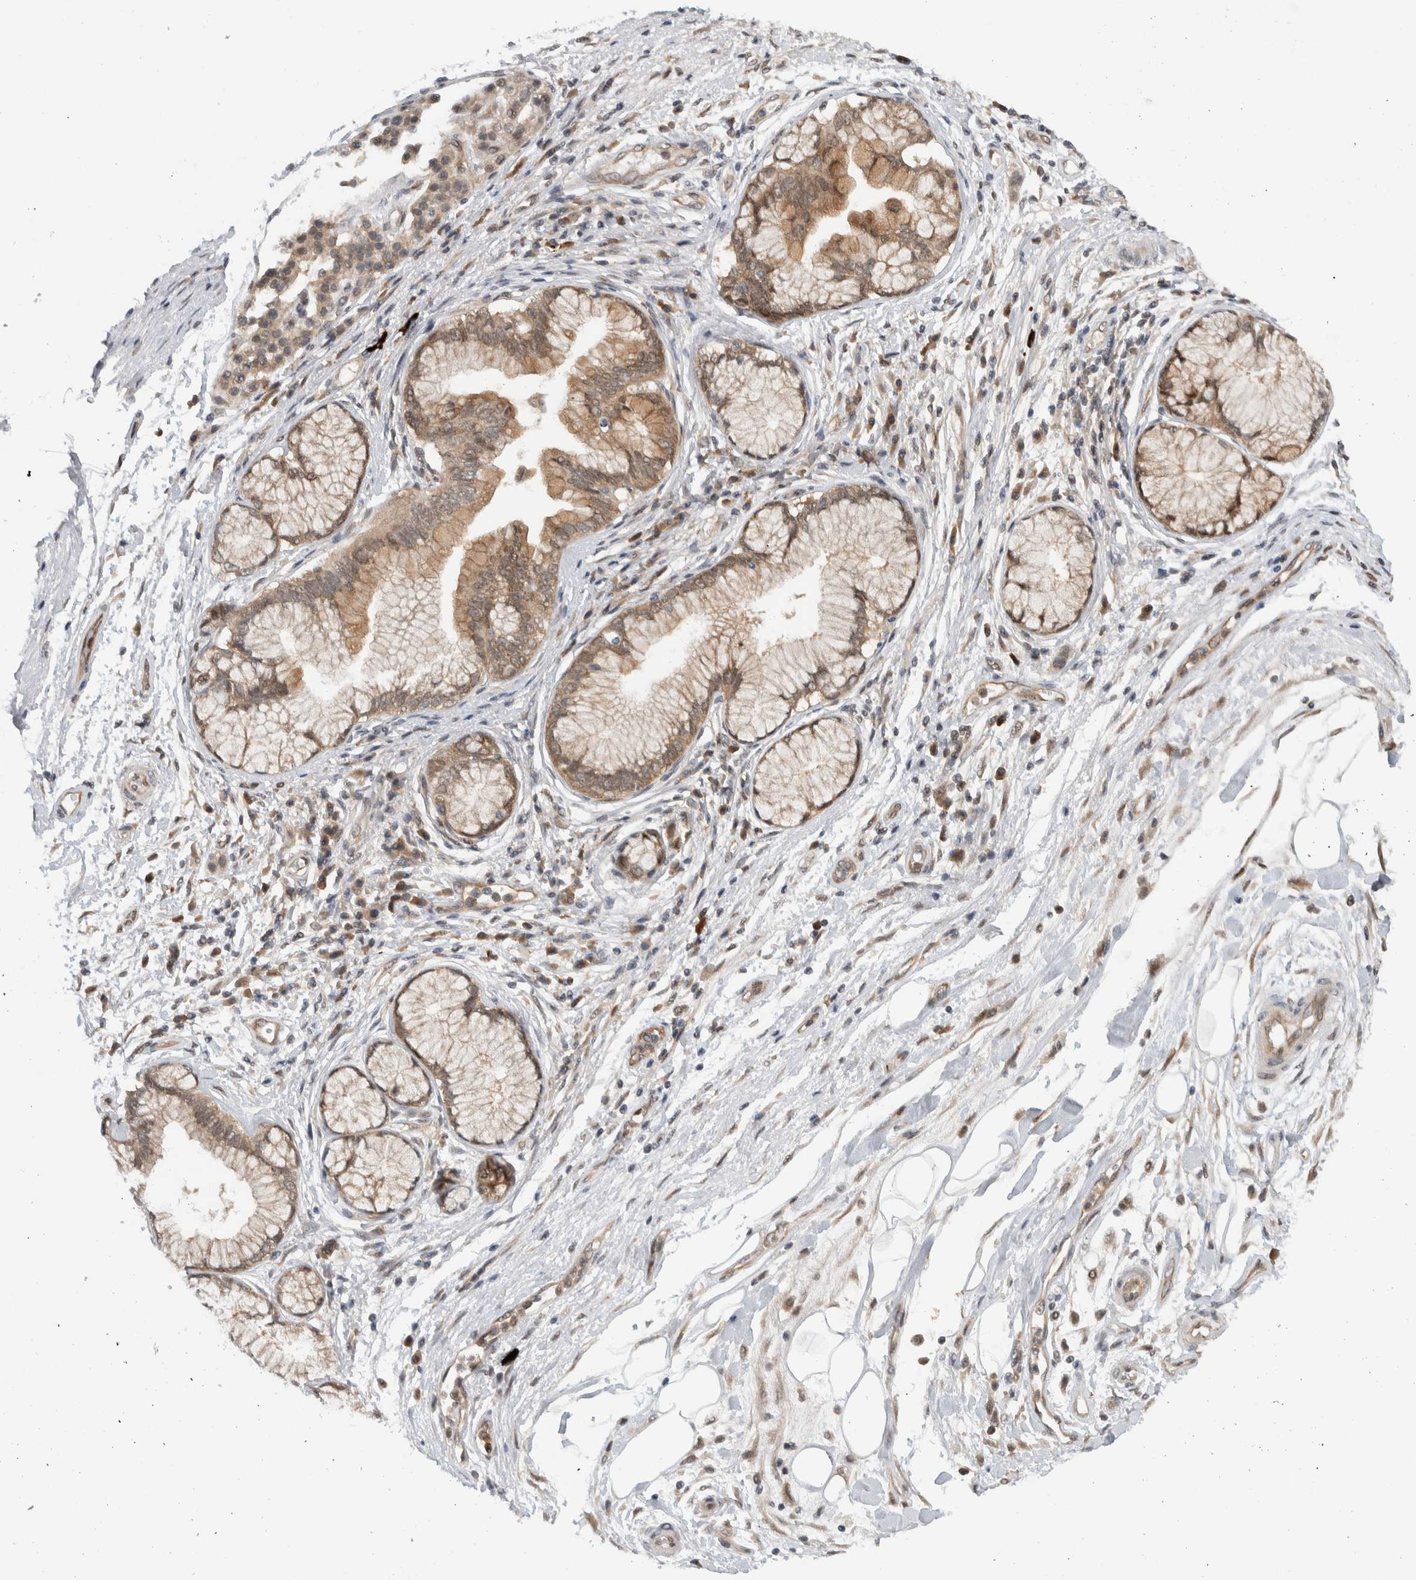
{"staining": {"intensity": "moderate", "quantity": ">75%", "location": "cytoplasmic/membranous"}, "tissue": "pancreatic cancer", "cell_type": "Tumor cells", "image_type": "cancer", "snomed": [{"axis": "morphology", "description": "Adenocarcinoma, NOS"}, {"axis": "topography", "description": "Pancreas"}], "caption": "Immunohistochemical staining of adenocarcinoma (pancreatic) displays medium levels of moderate cytoplasmic/membranous protein positivity in approximately >75% of tumor cells. (IHC, brightfield microscopy, high magnification).", "gene": "CCDC43", "patient": {"sex": "female", "age": 70}}